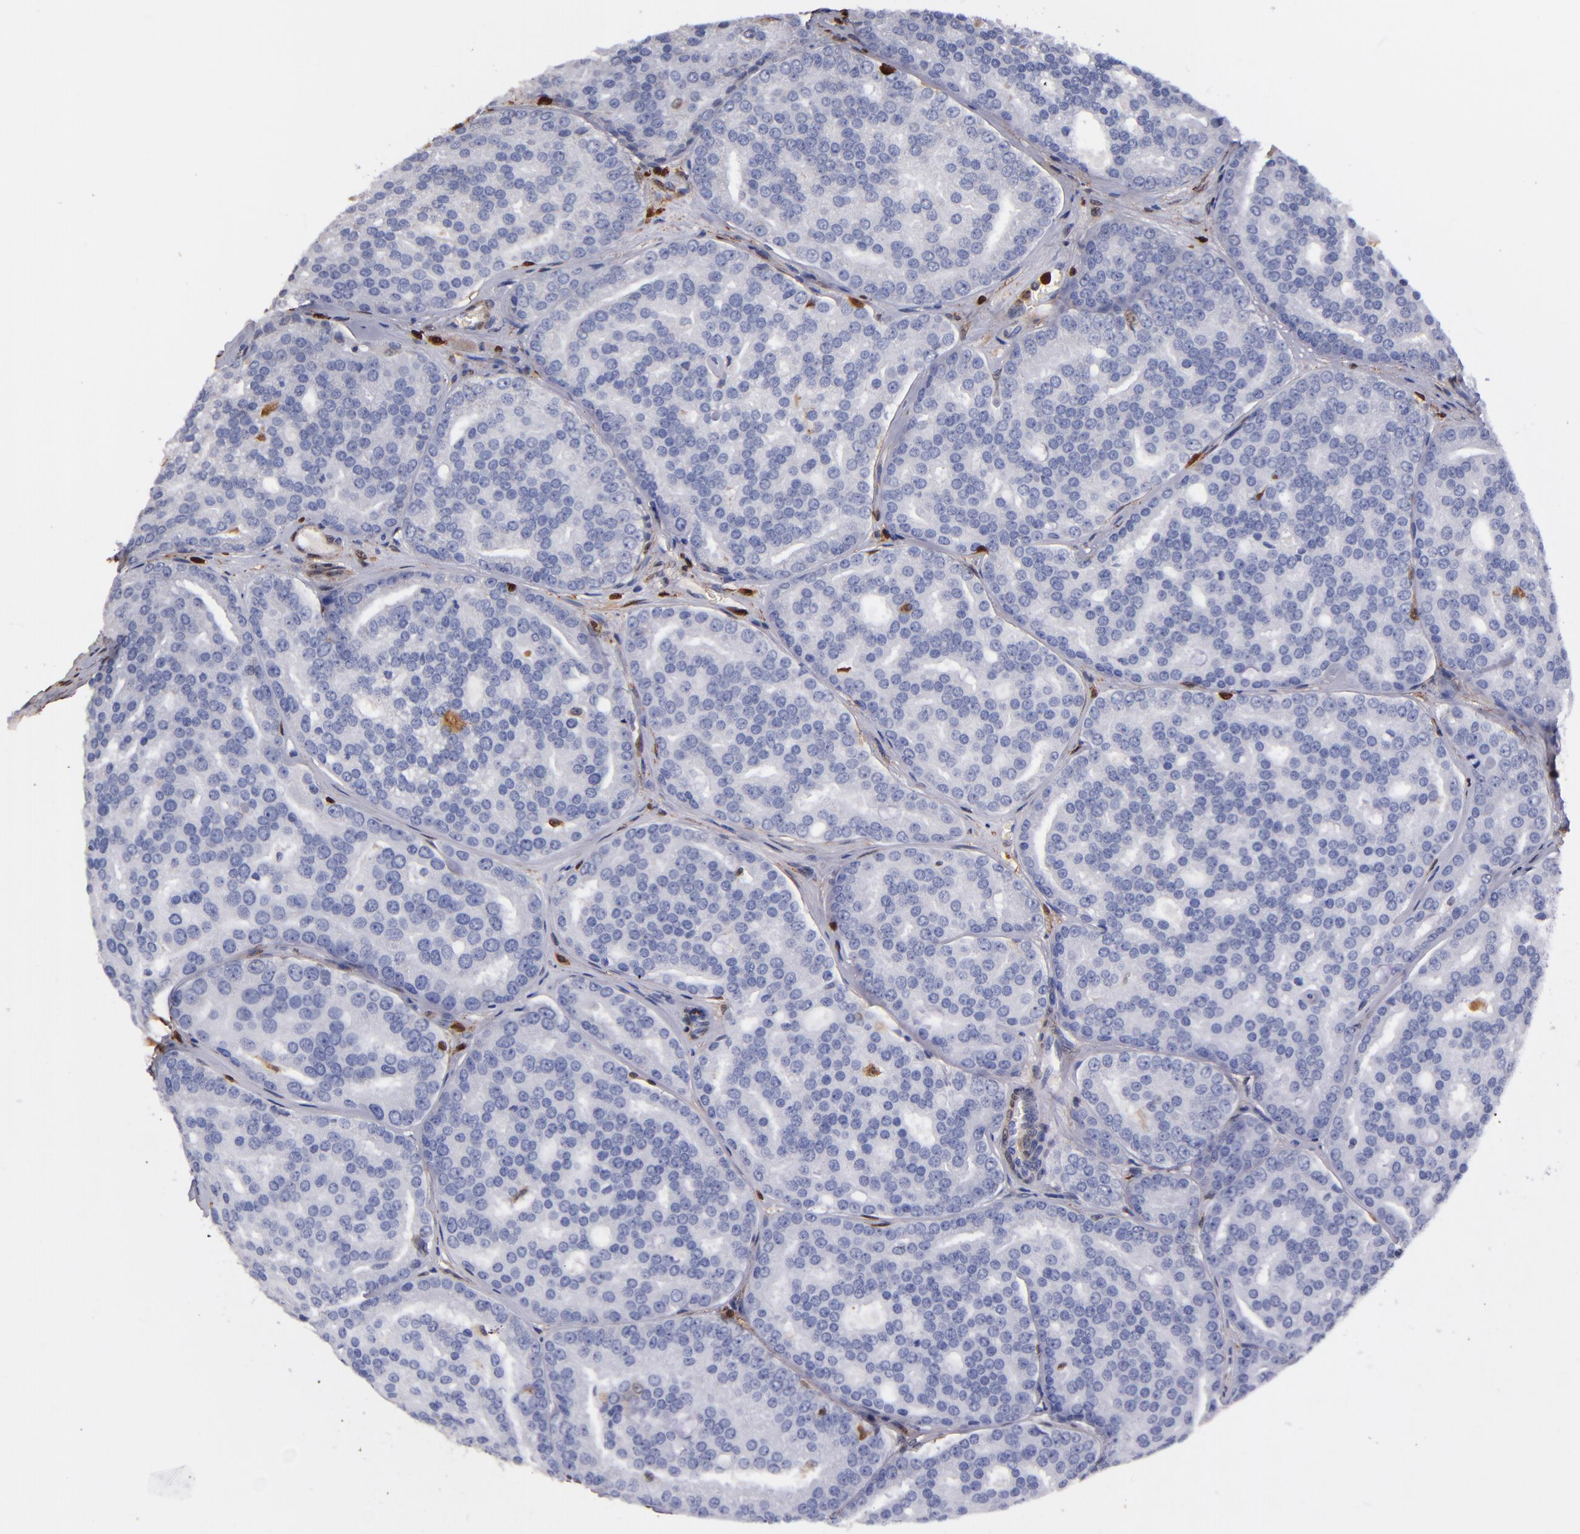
{"staining": {"intensity": "negative", "quantity": "none", "location": "none"}, "tissue": "prostate cancer", "cell_type": "Tumor cells", "image_type": "cancer", "snomed": [{"axis": "morphology", "description": "Adenocarcinoma, High grade"}, {"axis": "topography", "description": "Prostate"}], "caption": "This micrograph is of high-grade adenocarcinoma (prostate) stained with immunohistochemistry to label a protein in brown with the nuclei are counter-stained blue. There is no positivity in tumor cells.", "gene": "S100A4", "patient": {"sex": "male", "age": 64}}